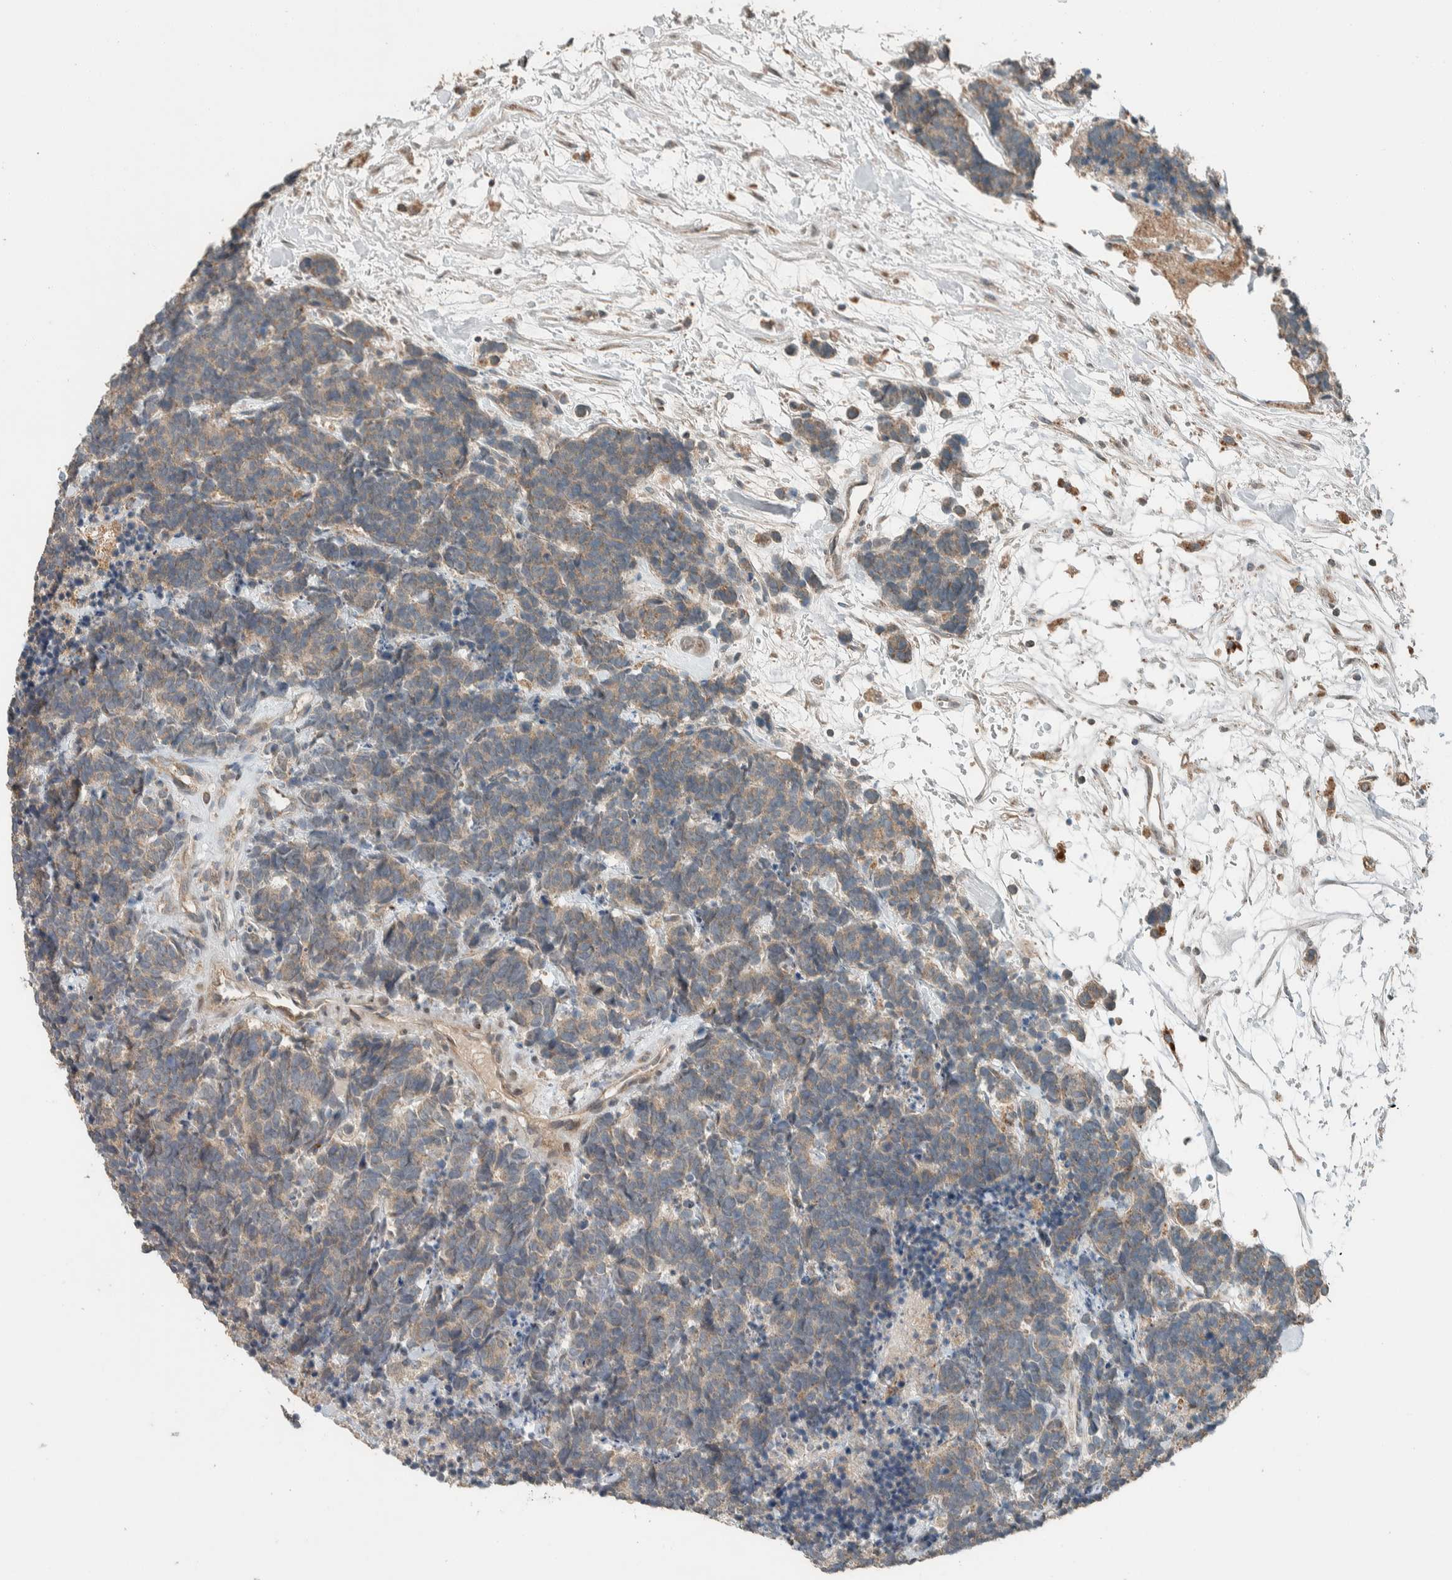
{"staining": {"intensity": "weak", "quantity": ">75%", "location": "cytoplasmic/membranous"}, "tissue": "carcinoid", "cell_type": "Tumor cells", "image_type": "cancer", "snomed": [{"axis": "morphology", "description": "Carcinoma, NOS"}, {"axis": "morphology", "description": "Carcinoid, malignant, NOS"}, {"axis": "topography", "description": "Urinary bladder"}], "caption": "The image reveals staining of carcinoma, revealing weak cytoplasmic/membranous protein staining (brown color) within tumor cells. The staining is performed using DAB (3,3'-diaminobenzidine) brown chromogen to label protein expression. The nuclei are counter-stained blue using hematoxylin.", "gene": "NBR1", "patient": {"sex": "male", "age": 57}}